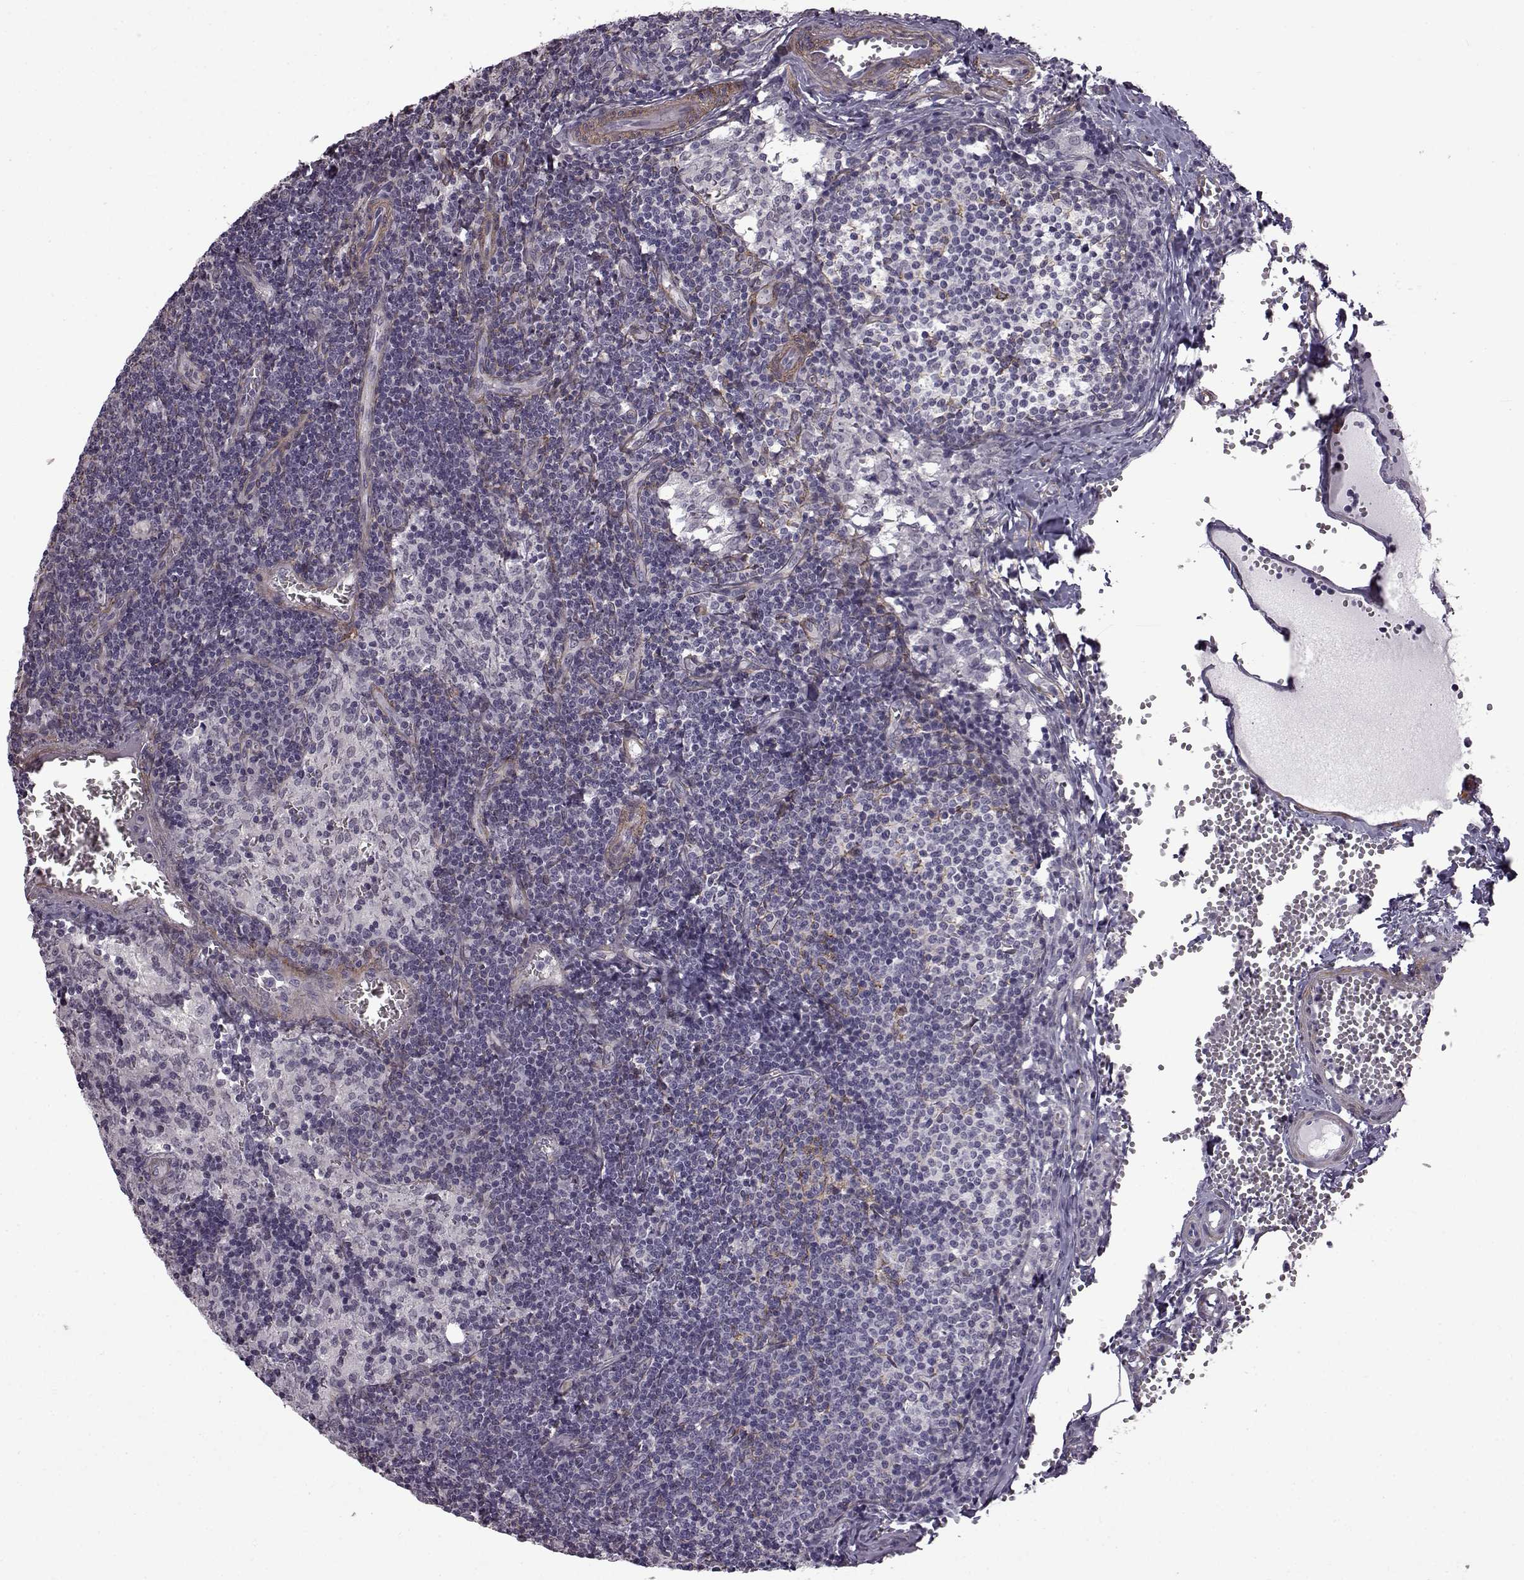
{"staining": {"intensity": "negative", "quantity": "none", "location": "none"}, "tissue": "lymph node", "cell_type": "Germinal center cells", "image_type": "normal", "snomed": [{"axis": "morphology", "description": "Normal tissue, NOS"}, {"axis": "topography", "description": "Lymph node"}], "caption": "DAB (3,3'-diaminobenzidine) immunohistochemical staining of benign lymph node shows no significant expression in germinal center cells.", "gene": "SYNPO2", "patient": {"sex": "female", "age": 50}}